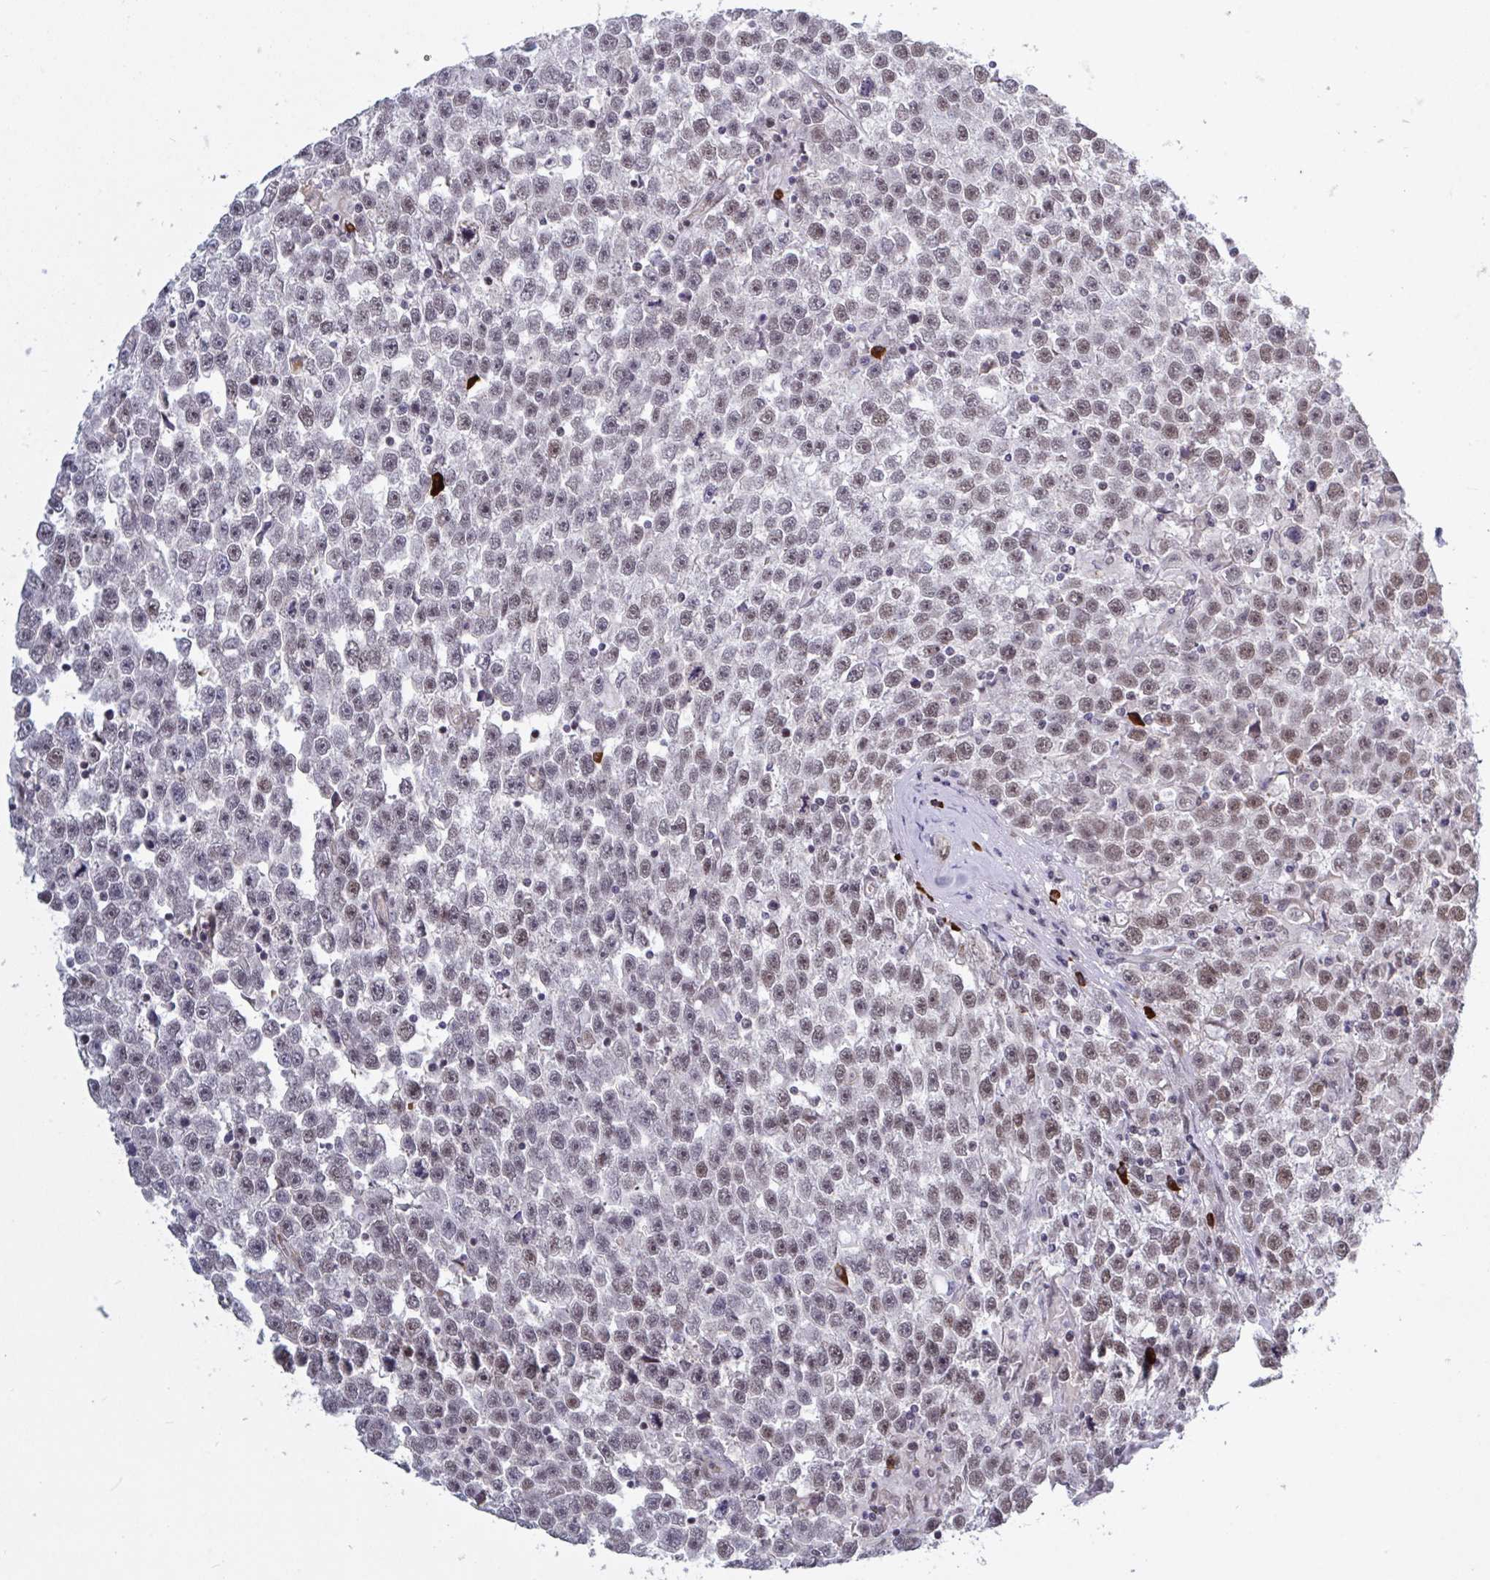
{"staining": {"intensity": "moderate", "quantity": ">75%", "location": "nuclear"}, "tissue": "testis cancer", "cell_type": "Tumor cells", "image_type": "cancer", "snomed": [{"axis": "morphology", "description": "Seminoma, NOS"}, {"axis": "topography", "description": "Testis"}], "caption": "Testis seminoma tissue displays moderate nuclear staining in approximately >75% of tumor cells, visualized by immunohistochemistry.", "gene": "BCL7B", "patient": {"sex": "male", "age": 31}}